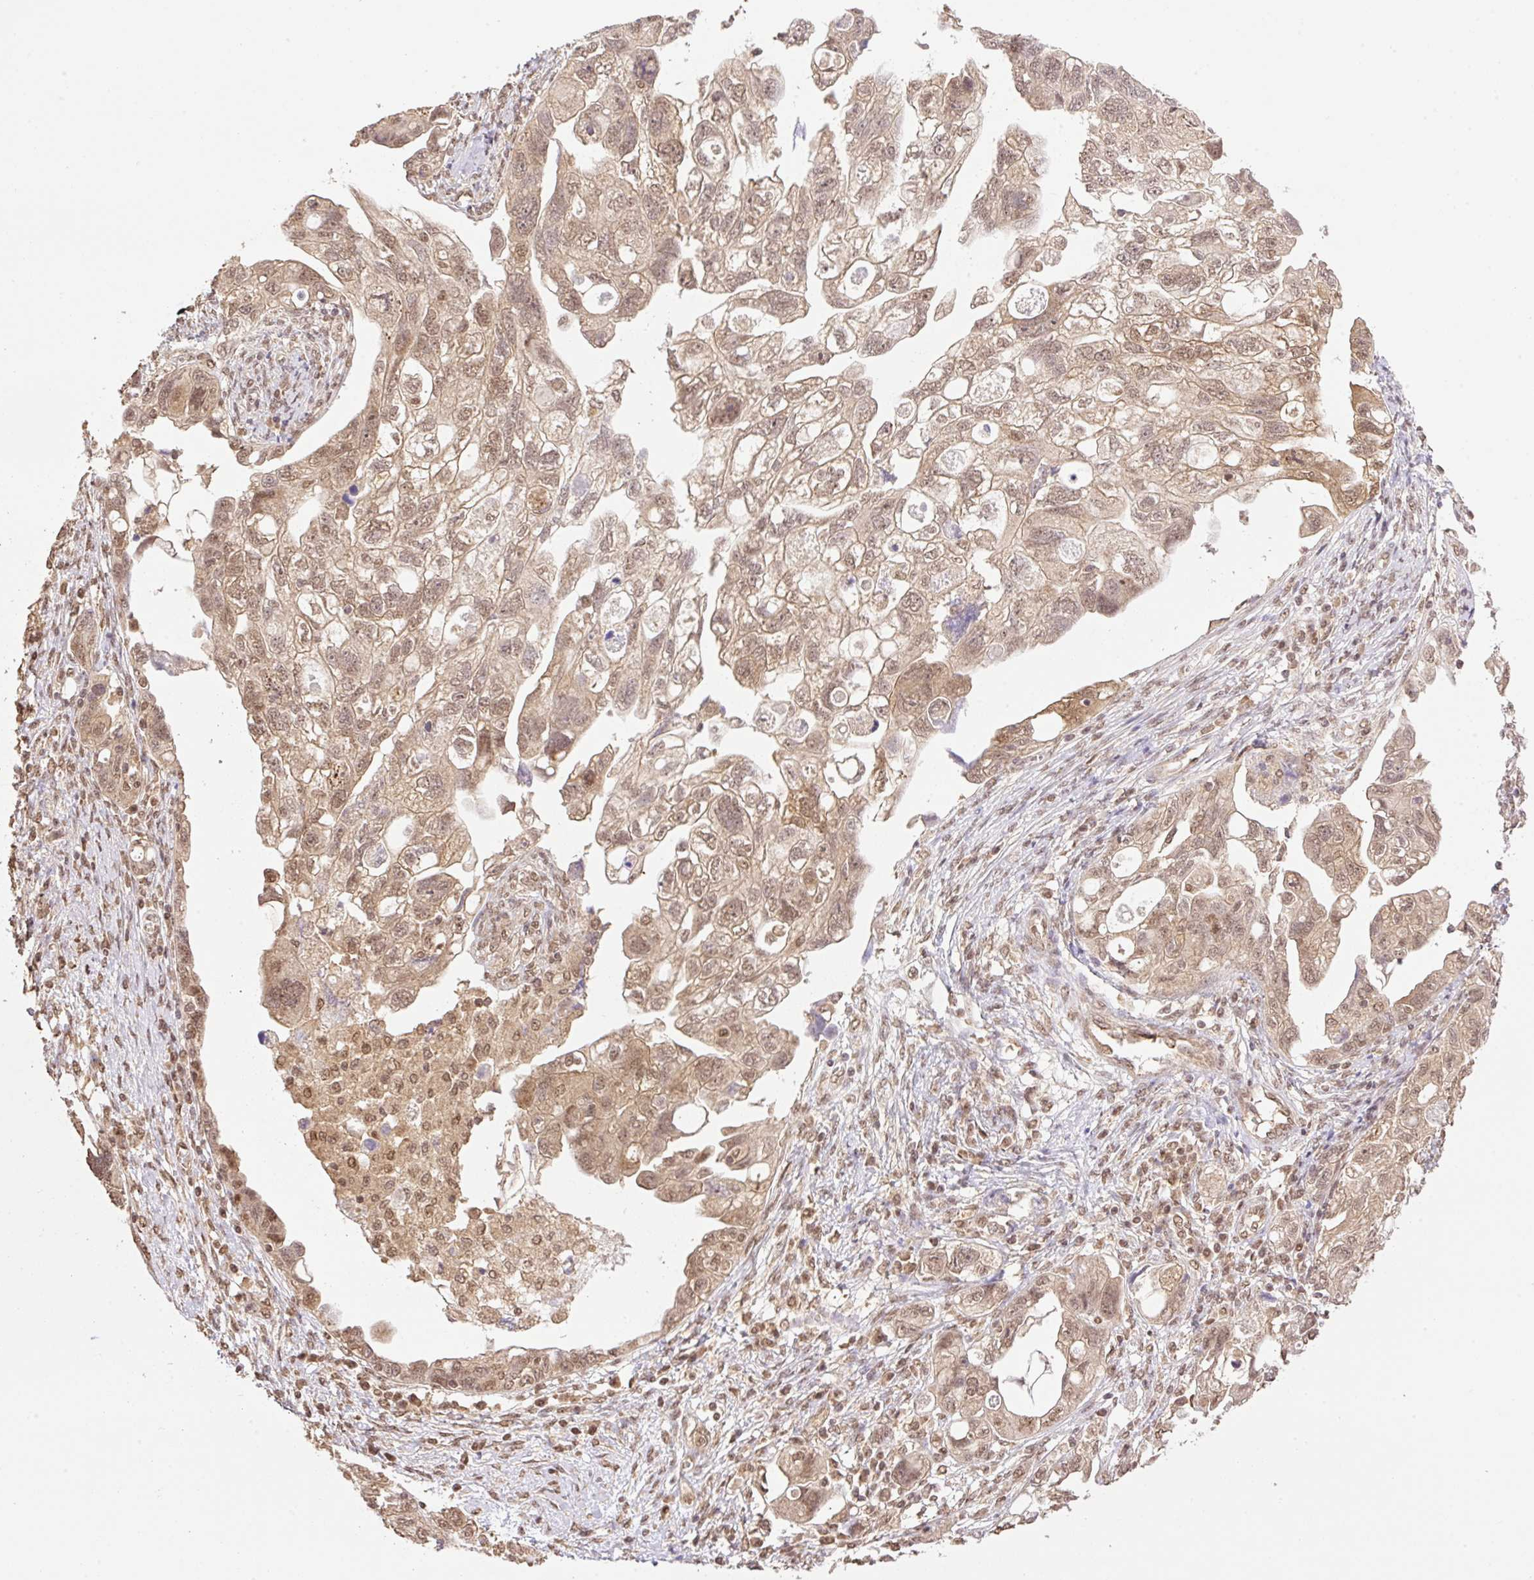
{"staining": {"intensity": "moderate", "quantity": ">75%", "location": "cytoplasmic/membranous,nuclear"}, "tissue": "ovarian cancer", "cell_type": "Tumor cells", "image_type": "cancer", "snomed": [{"axis": "morphology", "description": "Carcinoma, NOS"}, {"axis": "morphology", "description": "Cystadenocarcinoma, serous, NOS"}, {"axis": "topography", "description": "Ovary"}], "caption": "Immunohistochemistry of ovarian carcinoma reveals medium levels of moderate cytoplasmic/membranous and nuclear positivity in approximately >75% of tumor cells.", "gene": "VPS25", "patient": {"sex": "female", "age": 69}}